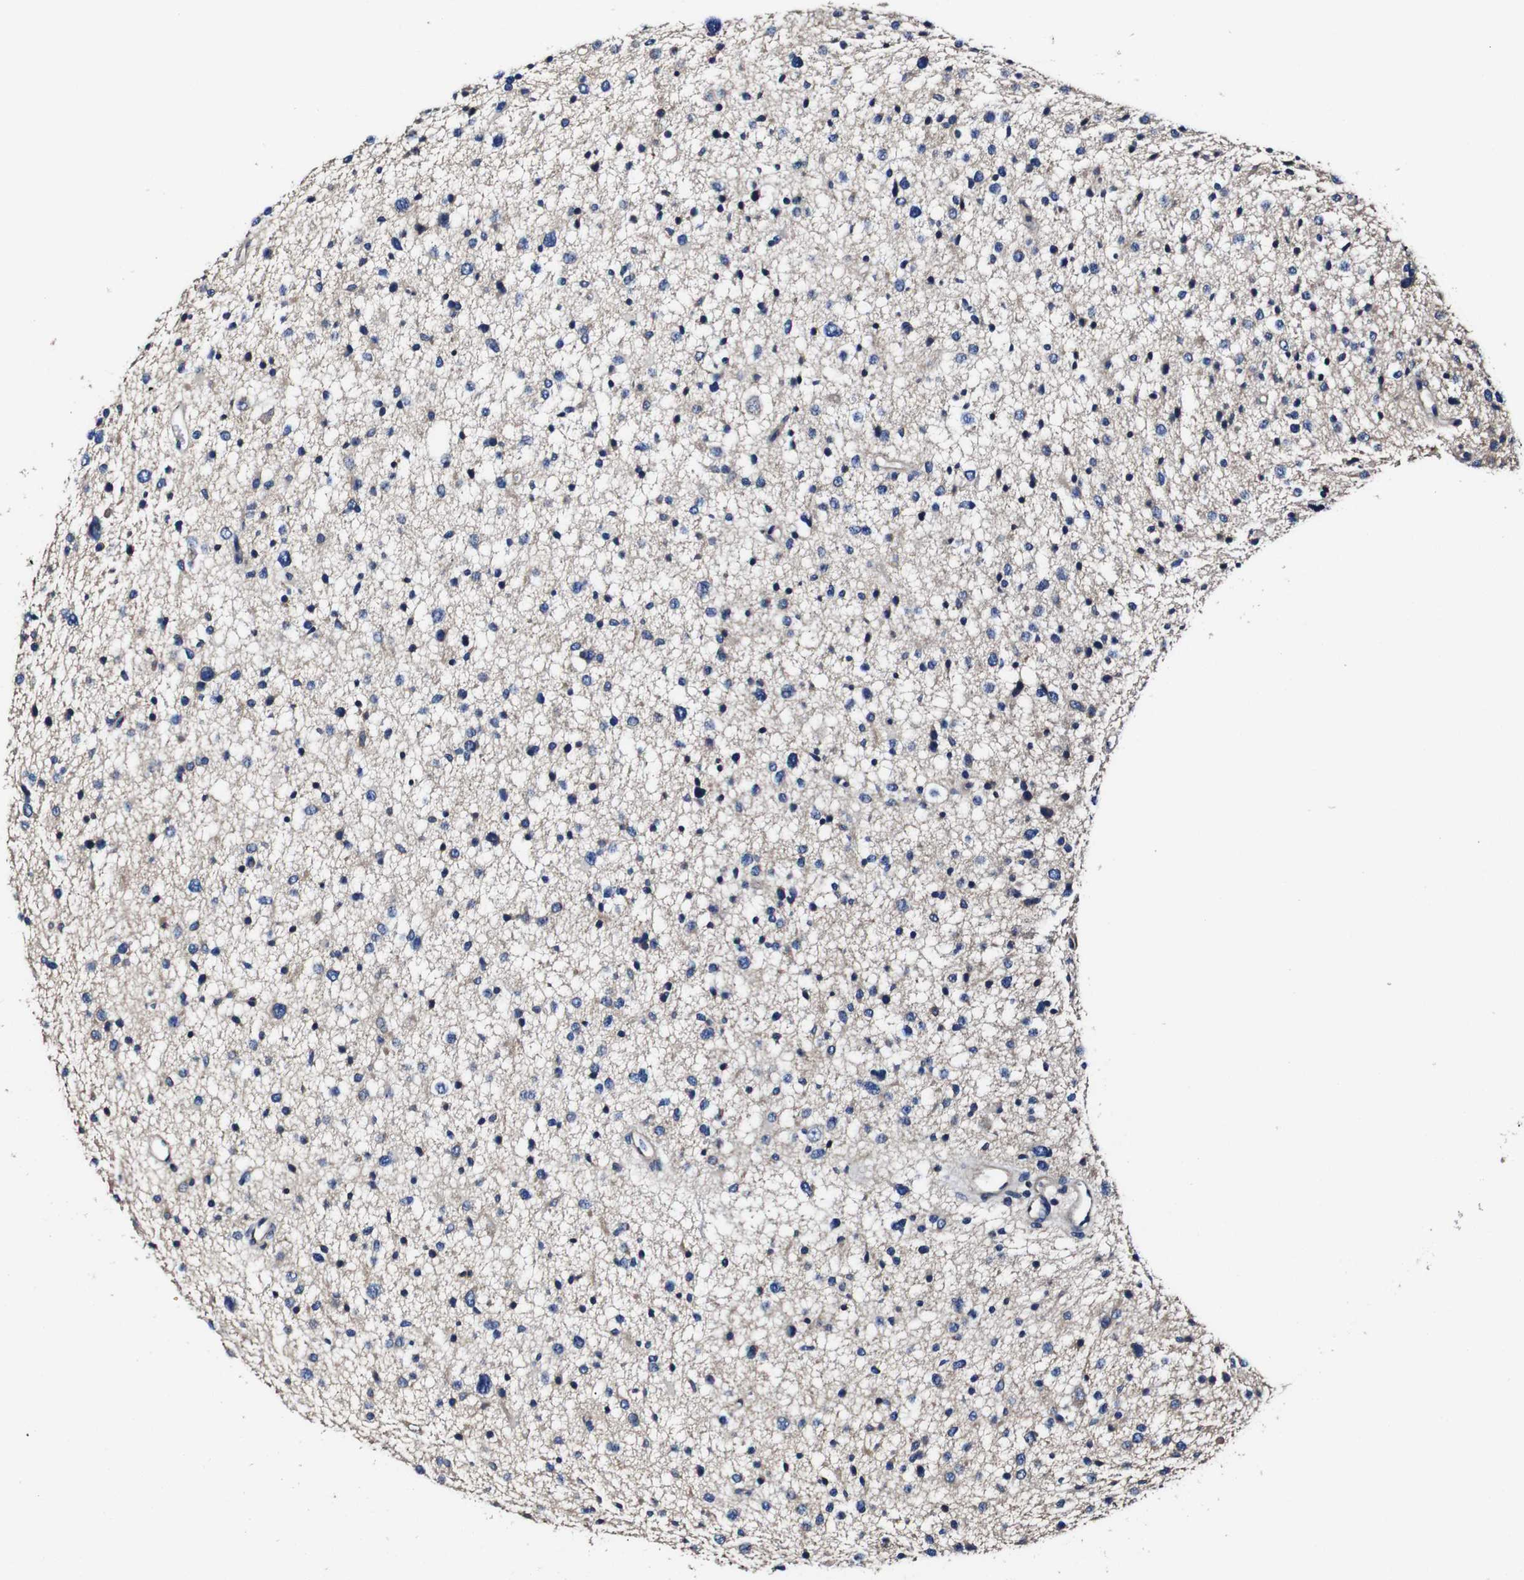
{"staining": {"intensity": "negative", "quantity": "none", "location": "none"}, "tissue": "glioma", "cell_type": "Tumor cells", "image_type": "cancer", "snomed": [{"axis": "morphology", "description": "Glioma, malignant, Low grade"}, {"axis": "topography", "description": "Brain"}], "caption": "This is an immunohistochemistry image of malignant low-grade glioma. There is no staining in tumor cells.", "gene": "PDCD6IP", "patient": {"sex": "female", "age": 37}}